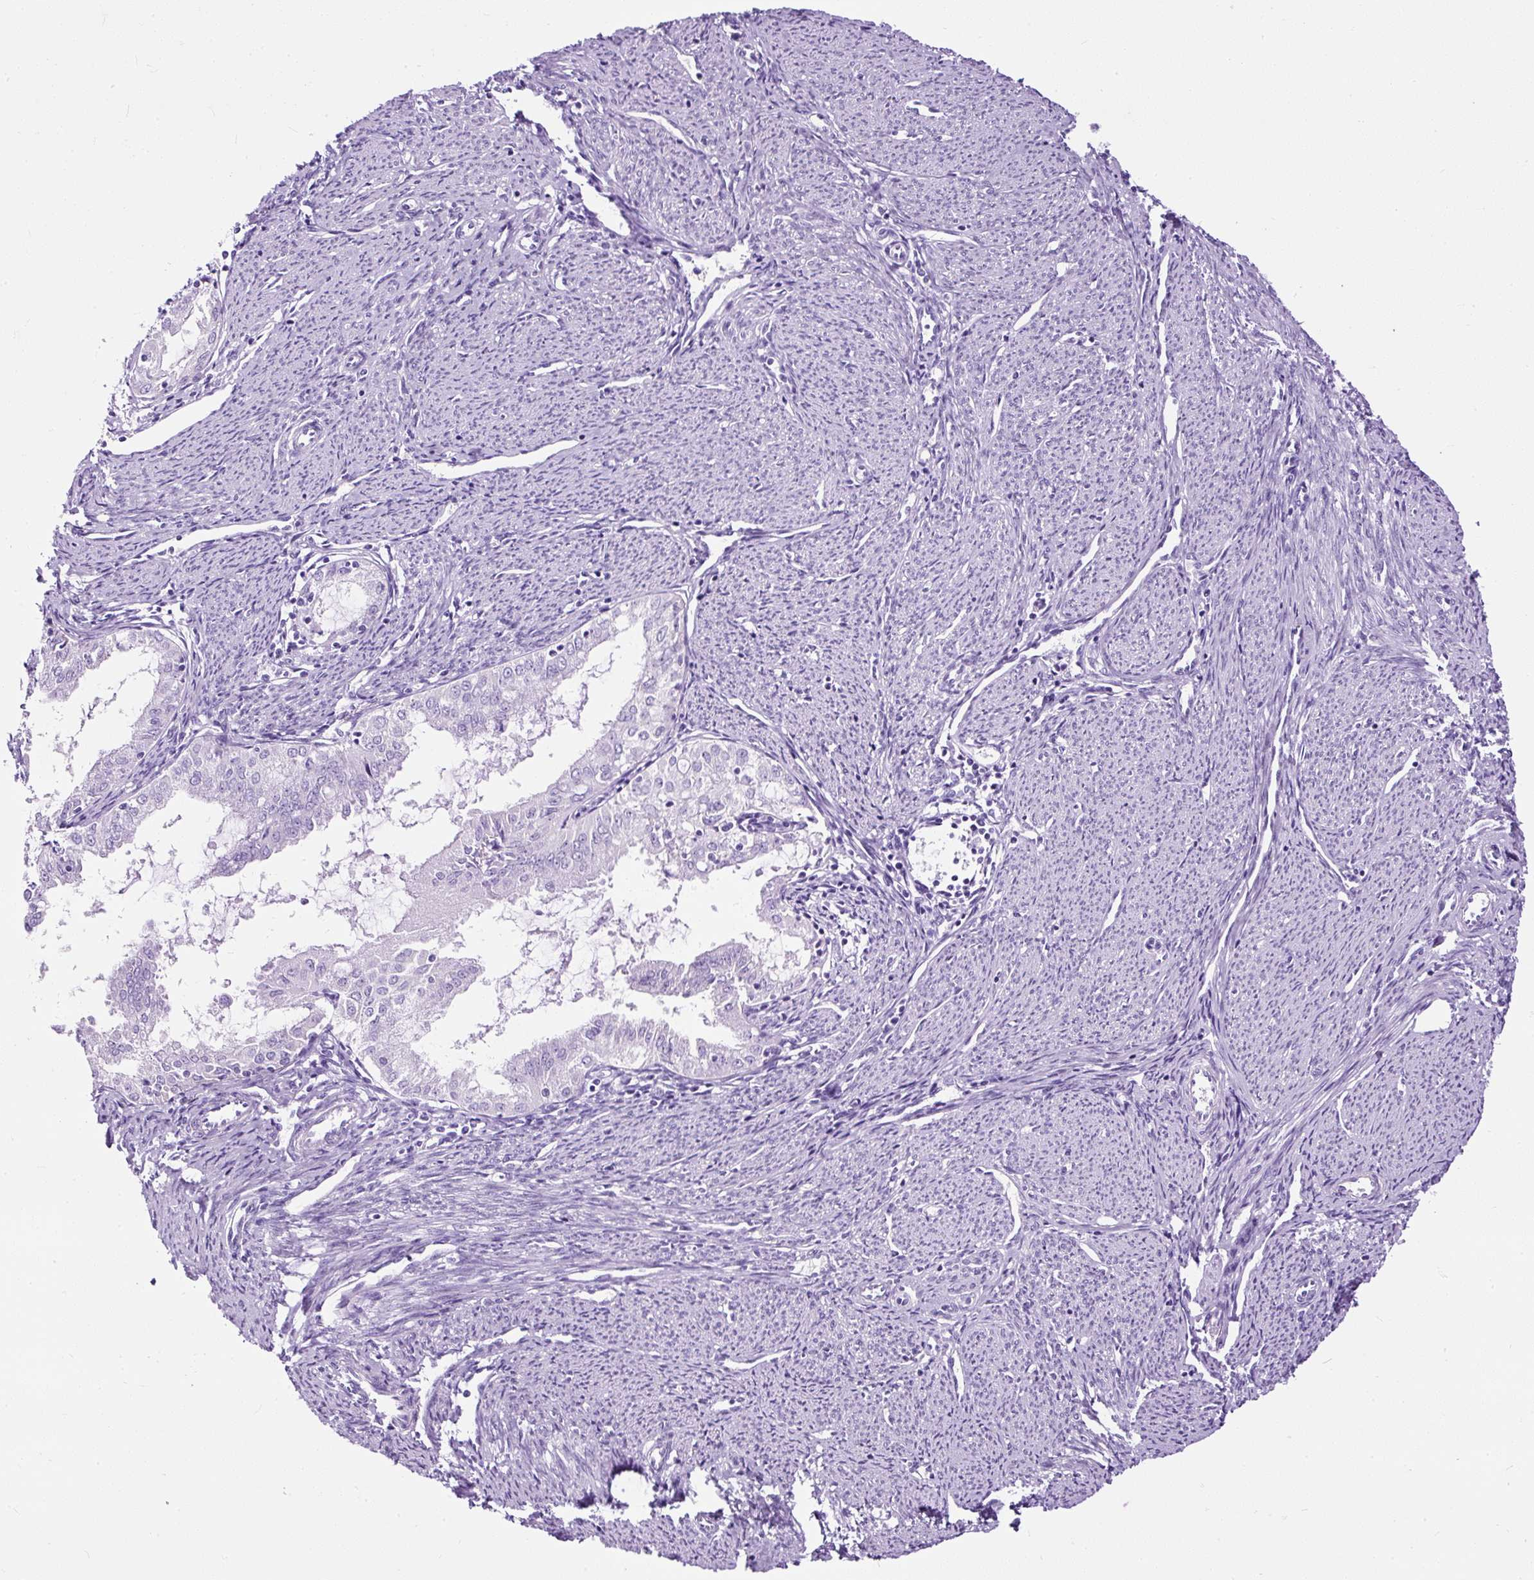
{"staining": {"intensity": "negative", "quantity": "none", "location": "none"}, "tissue": "endometrial cancer", "cell_type": "Tumor cells", "image_type": "cancer", "snomed": [{"axis": "morphology", "description": "Adenocarcinoma, NOS"}, {"axis": "topography", "description": "Endometrium"}], "caption": "A high-resolution image shows immunohistochemistry (IHC) staining of endometrial cancer (adenocarcinoma), which shows no significant staining in tumor cells.", "gene": "NTS", "patient": {"sex": "female", "age": 70}}